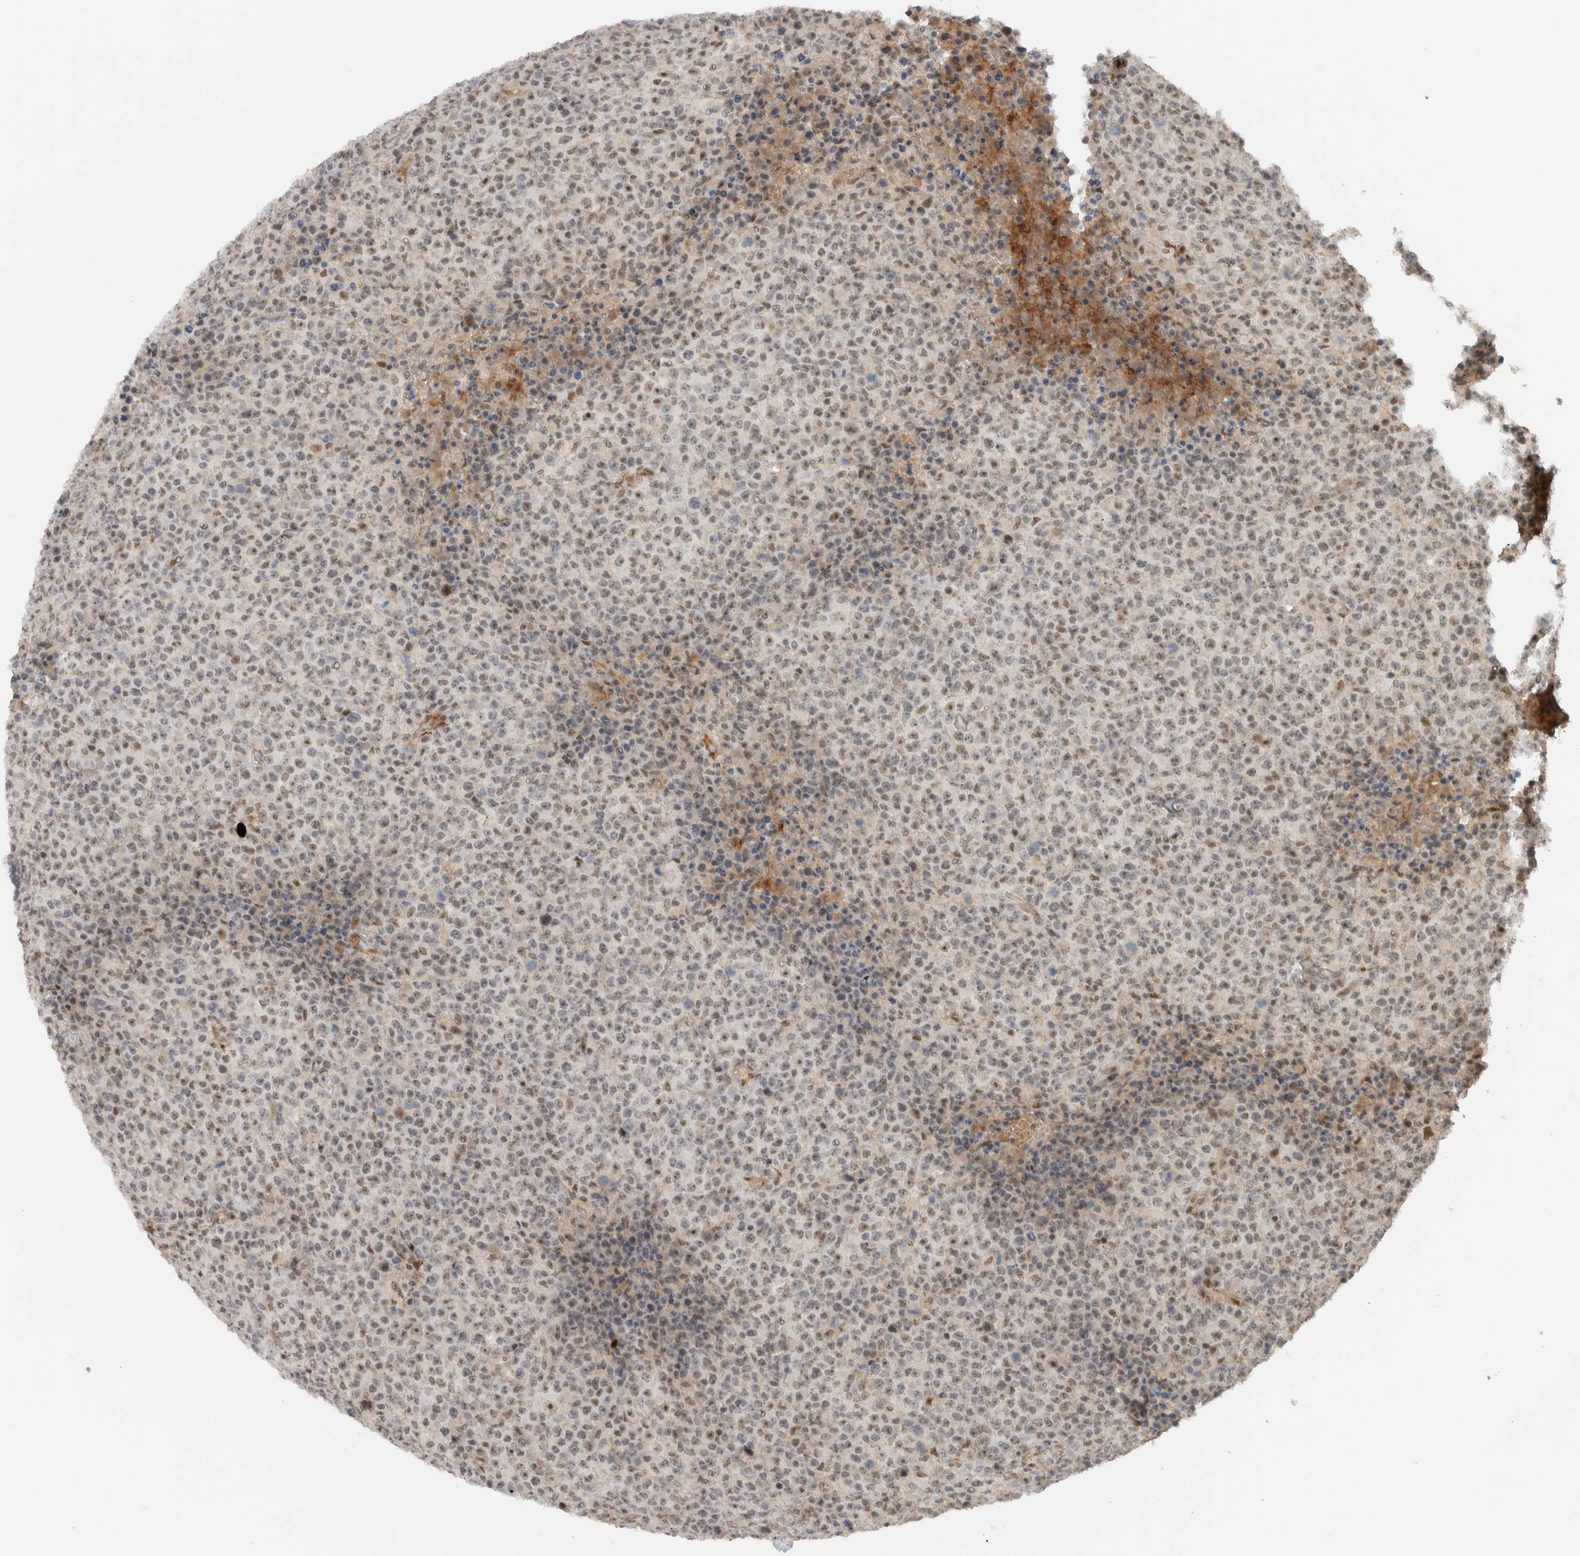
{"staining": {"intensity": "weak", "quantity": ">75%", "location": "nuclear"}, "tissue": "lymphoma", "cell_type": "Tumor cells", "image_type": "cancer", "snomed": [{"axis": "morphology", "description": "Malignant lymphoma, non-Hodgkin's type, High grade"}, {"axis": "topography", "description": "Lymph node"}], "caption": "Lymphoma stained with IHC exhibits weak nuclear positivity in approximately >75% of tumor cells.", "gene": "ZFP91", "patient": {"sex": "male", "age": 13}}